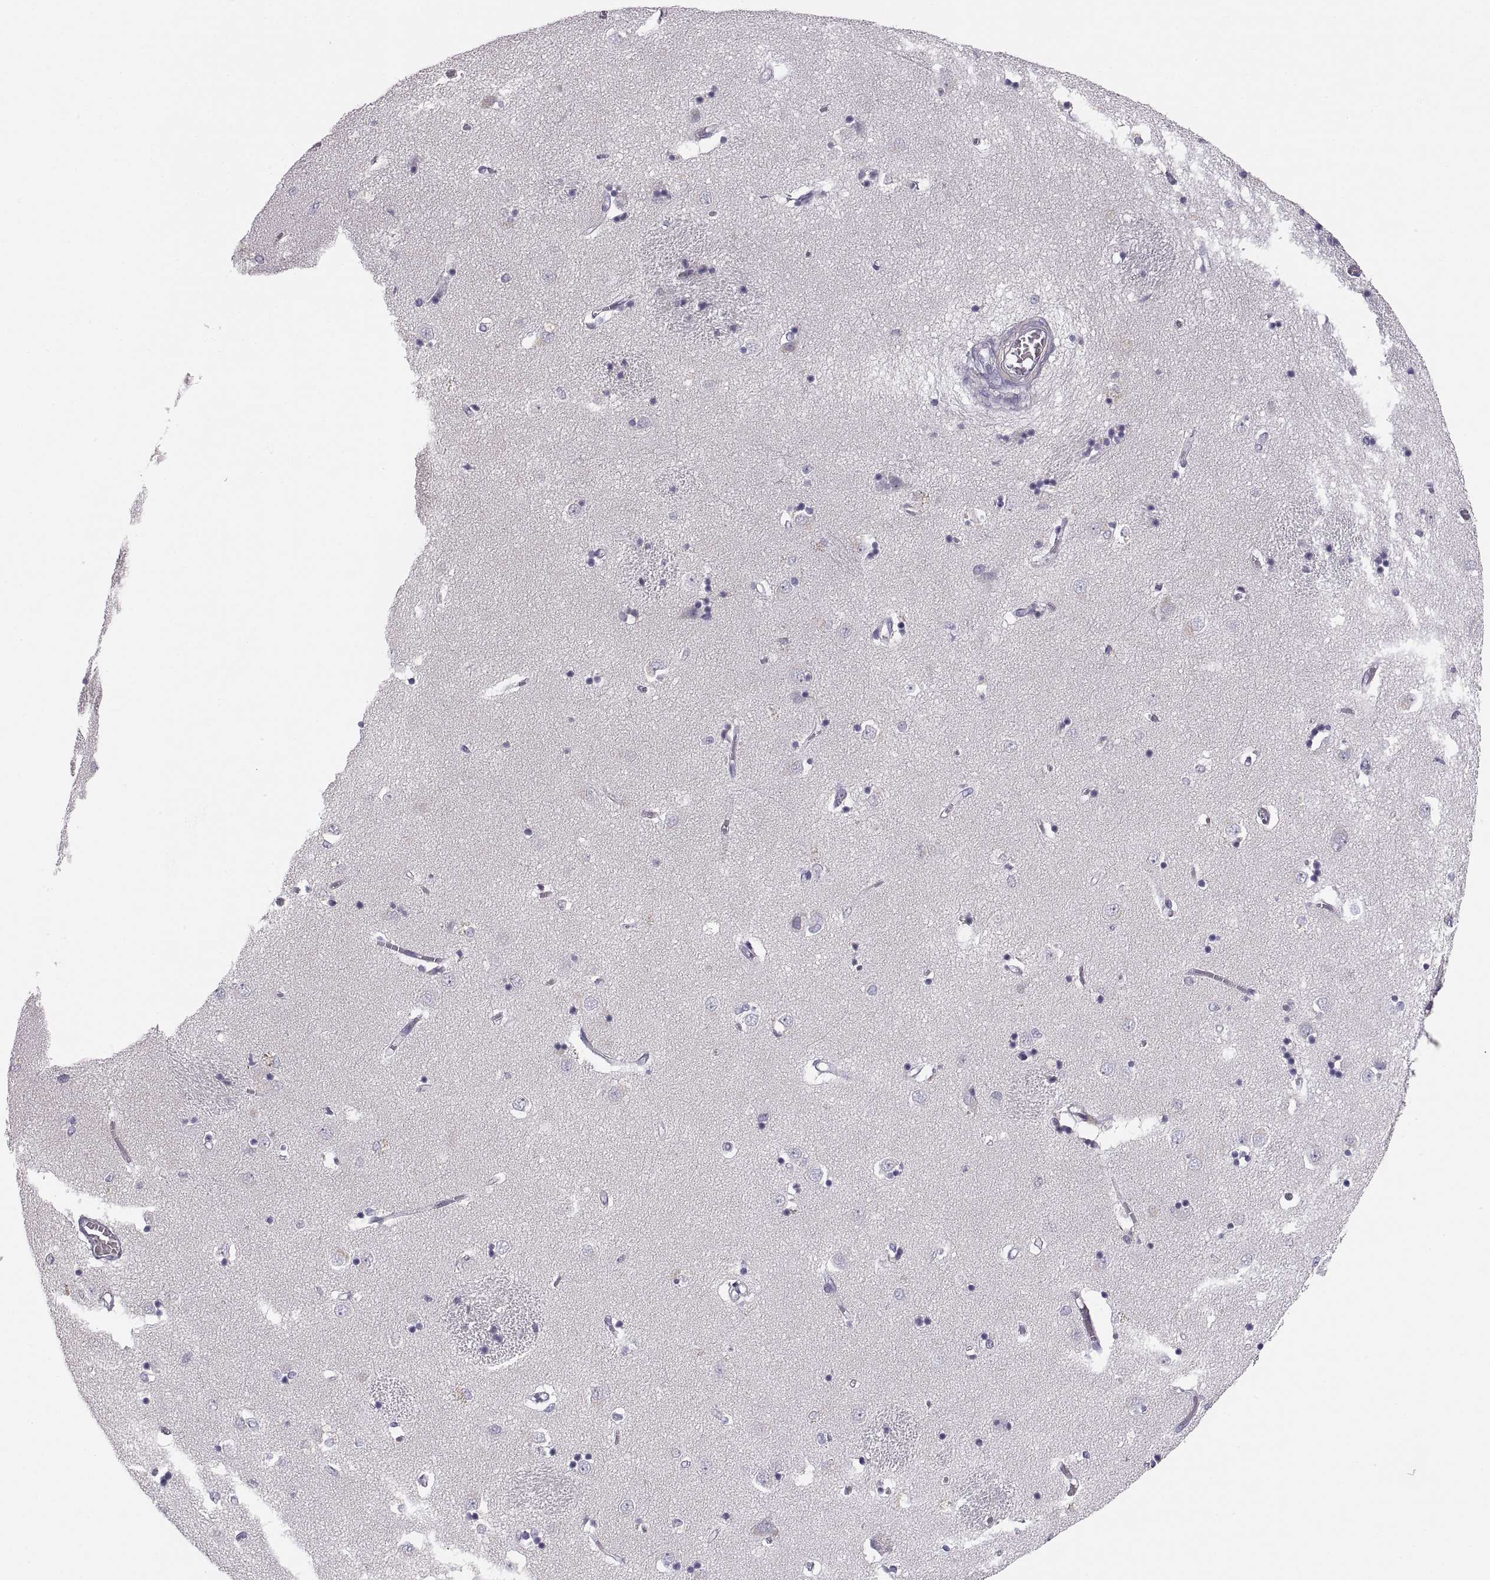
{"staining": {"intensity": "negative", "quantity": "none", "location": "none"}, "tissue": "caudate", "cell_type": "Glial cells", "image_type": "normal", "snomed": [{"axis": "morphology", "description": "Normal tissue, NOS"}, {"axis": "topography", "description": "Lateral ventricle wall"}], "caption": "The image exhibits no staining of glial cells in benign caudate. (Brightfield microscopy of DAB (3,3'-diaminobenzidine) immunohistochemistry at high magnification).", "gene": "COL9A3", "patient": {"sex": "male", "age": 54}}